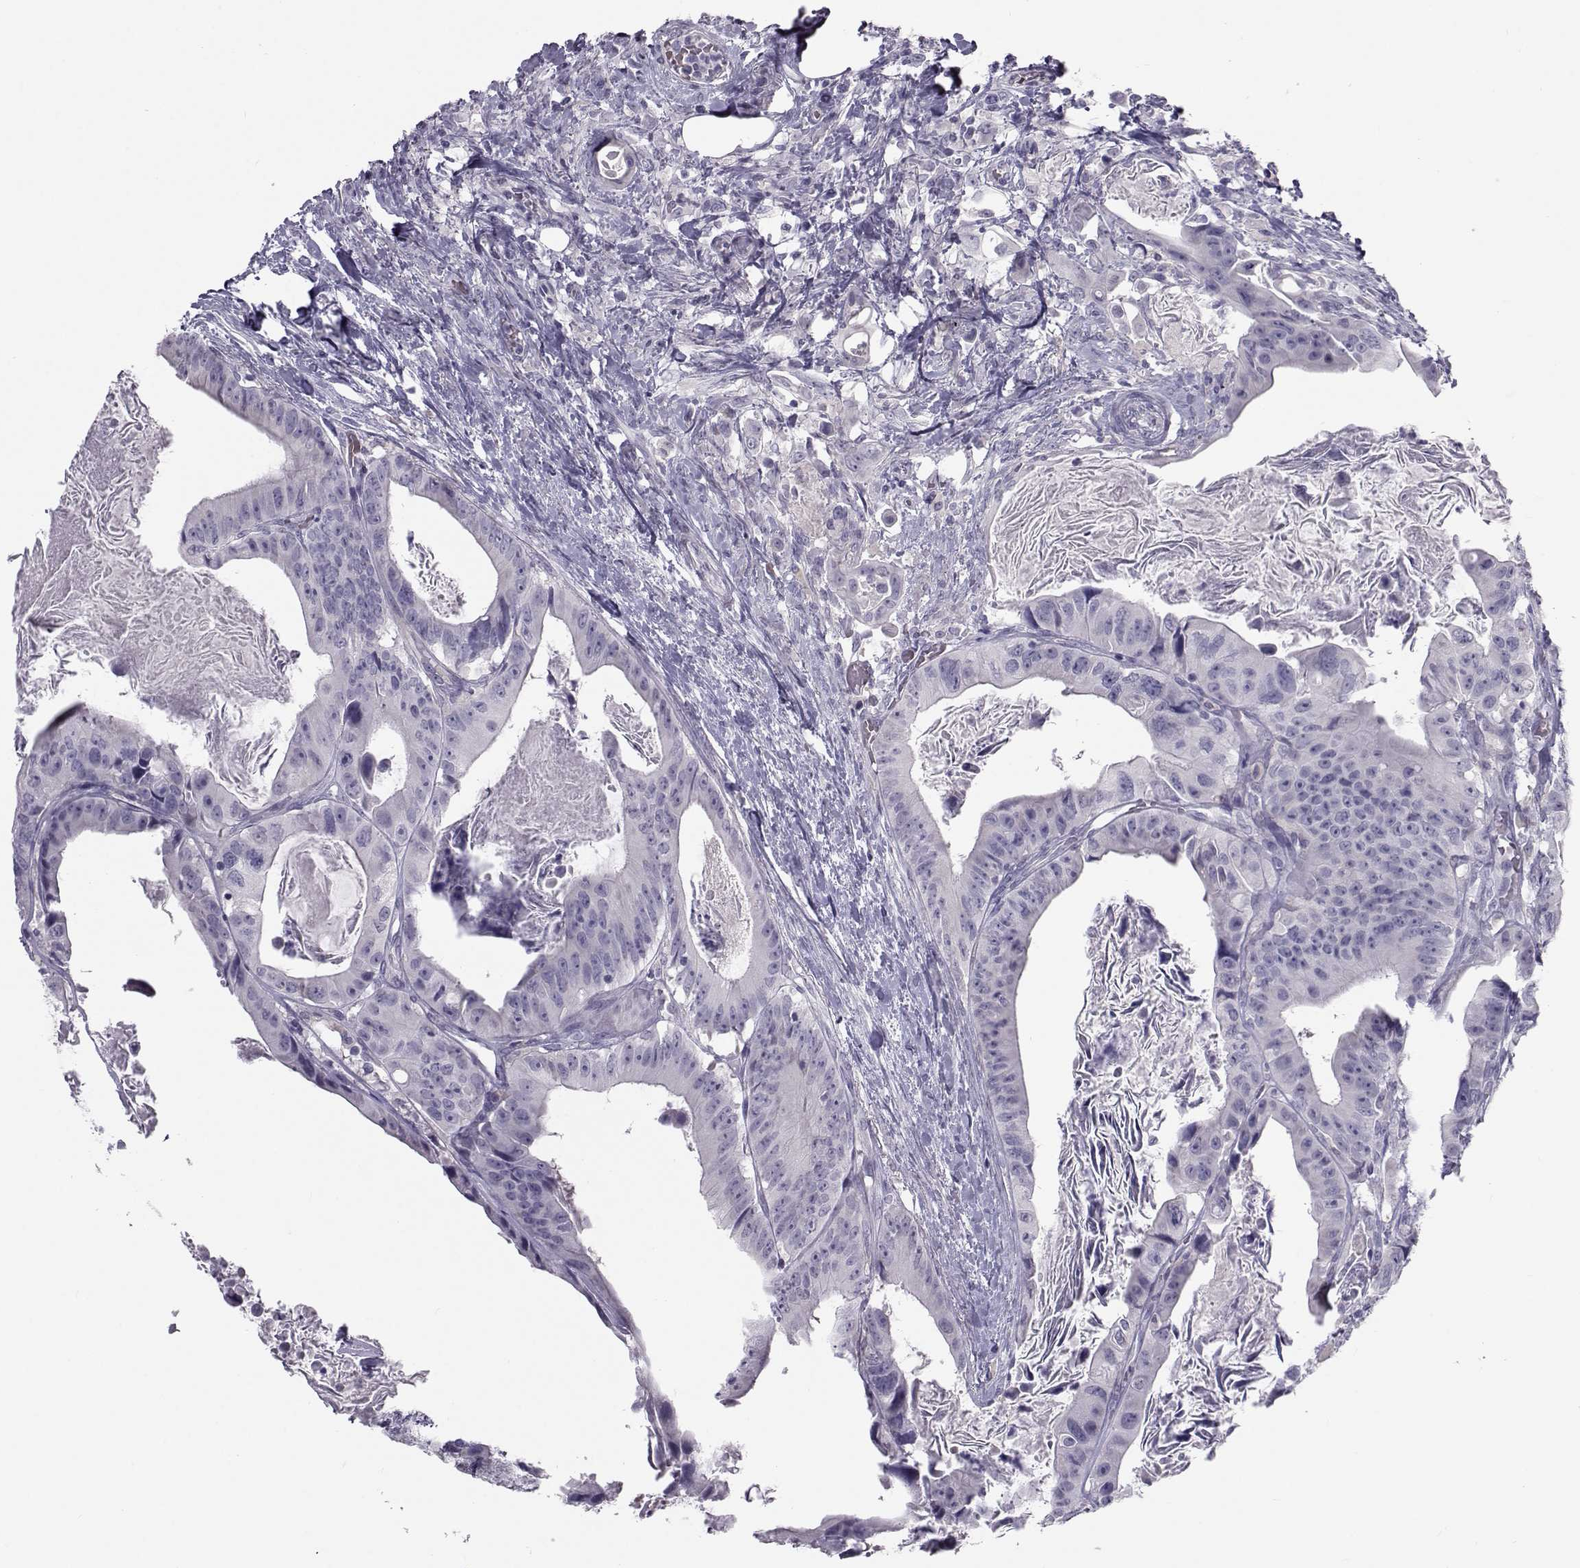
{"staining": {"intensity": "negative", "quantity": "none", "location": "none"}, "tissue": "colorectal cancer", "cell_type": "Tumor cells", "image_type": "cancer", "snomed": [{"axis": "morphology", "description": "Adenocarcinoma, NOS"}, {"axis": "topography", "description": "Rectum"}], "caption": "Tumor cells are negative for brown protein staining in adenocarcinoma (colorectal). Nuclei are stained in blue.", "gene": "GARIN3", "patient": {"sex": "male", "age": 64}}